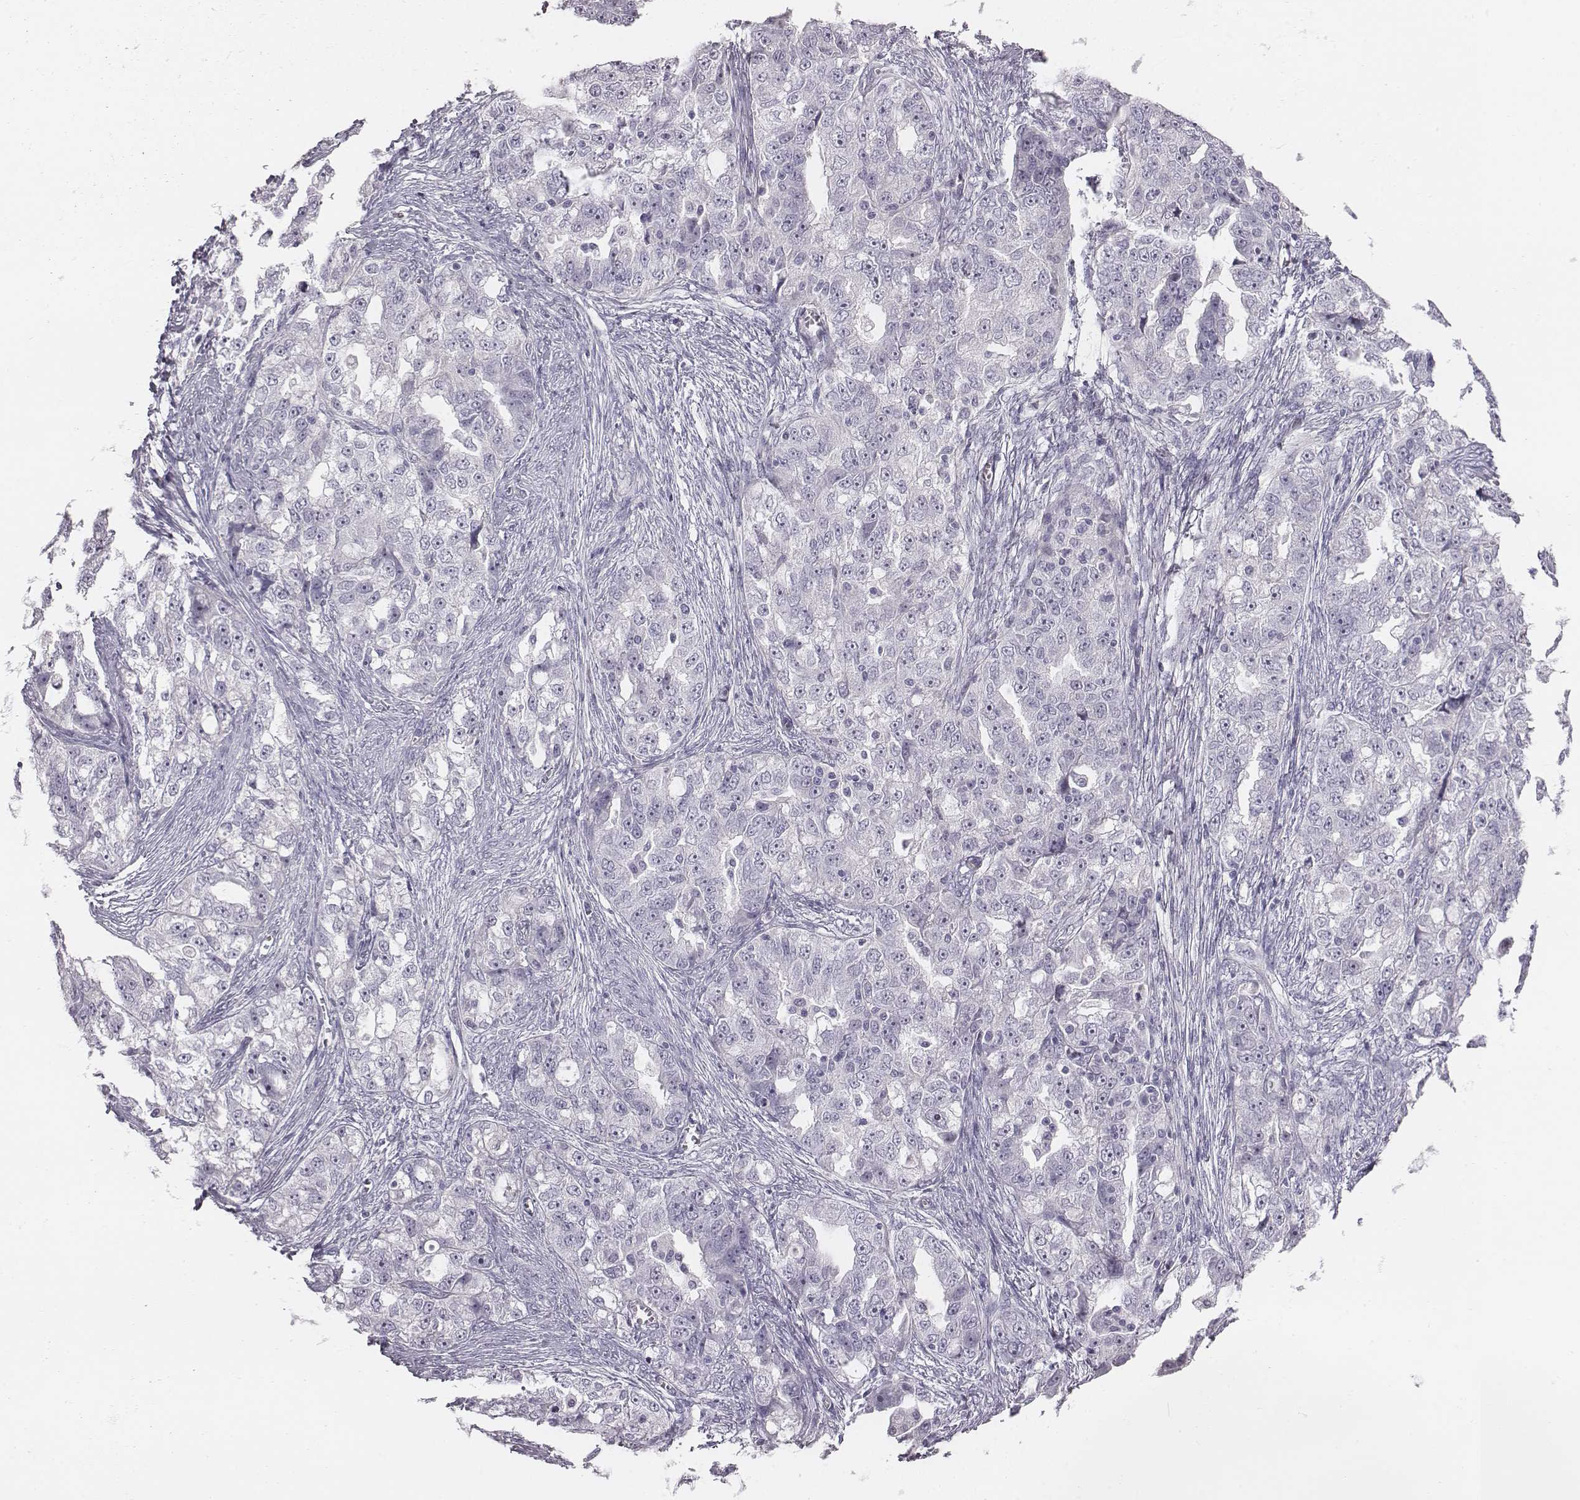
{"staining": {"intensity": "negative", "quantity": "none", "location": "none"}, "tissue": "ovarian cancer", "cell_type": "Tumor cells", "image_type": "cancer", "snomed": [{"axis": "morphology", "description": "Cystadenocarcinoma, serous, NOS"}, {"axis": "topography", "description": "Ovary"}], "caption": "A micrograph of serous cystadenocarcinoma (ovarian) stained for a protein exhibits no brown staining in tumor cells.", "gene": "CACNG4", "patient": {"sex": "female", "age": 51}}